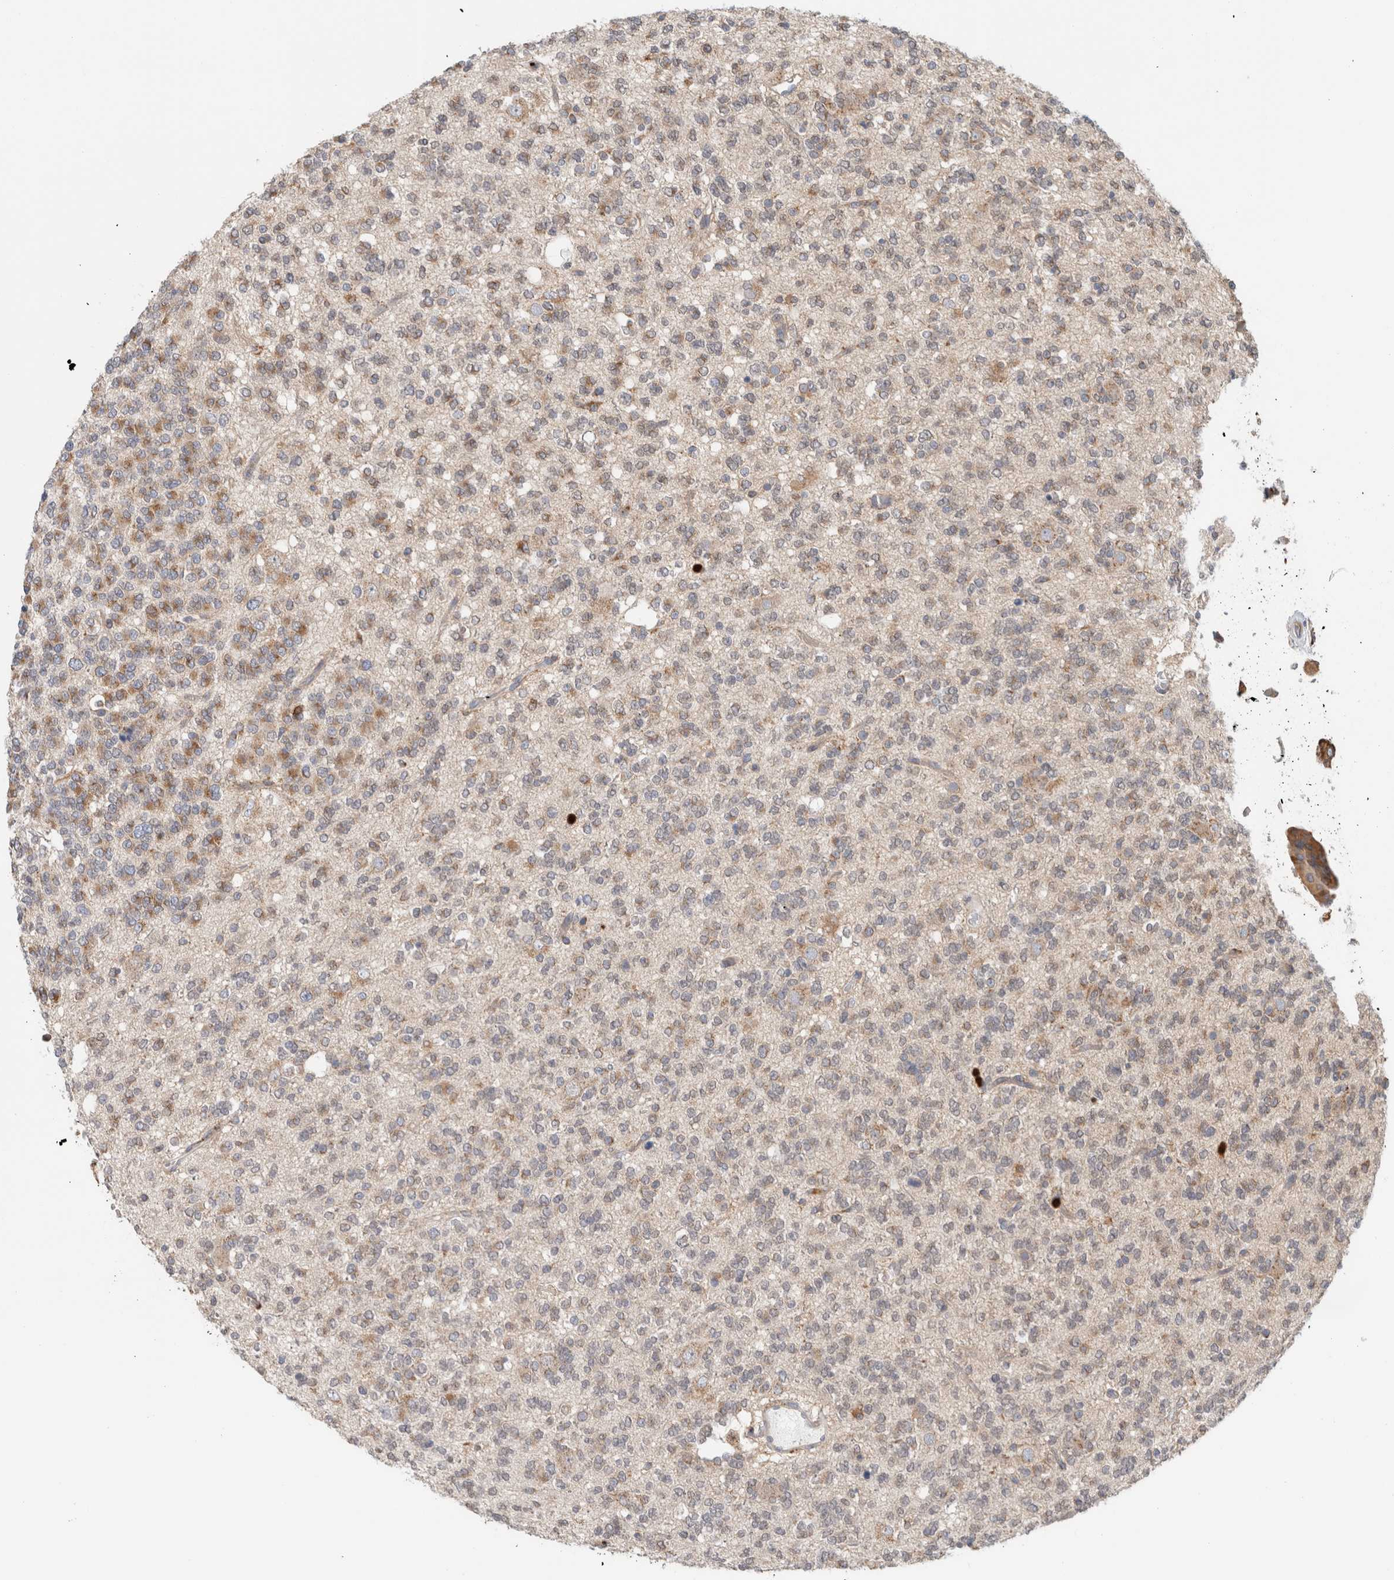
{"staining": {"intensity": "moderate", "quantity": "25%-75%", "location": "cytoplasmic/membranous"}, "tissue": "glioma", "cell_type": "Tumor cells", "image_type": "cancer", "snomed": [{"axis": "morphology", "description": "Glioma, malignant, Low grade"}, {"axis": "topography", "description": "Brain"}], "caption": "This micrograph demonstrates immunohistochemistry (IHC) staining of glioma, with medium moderate cytoplasmic/membranous staining in about 25%-75% of tumor cells.", "gene": "P4HA1", "patient": {"sex": "male", "age": 38}}